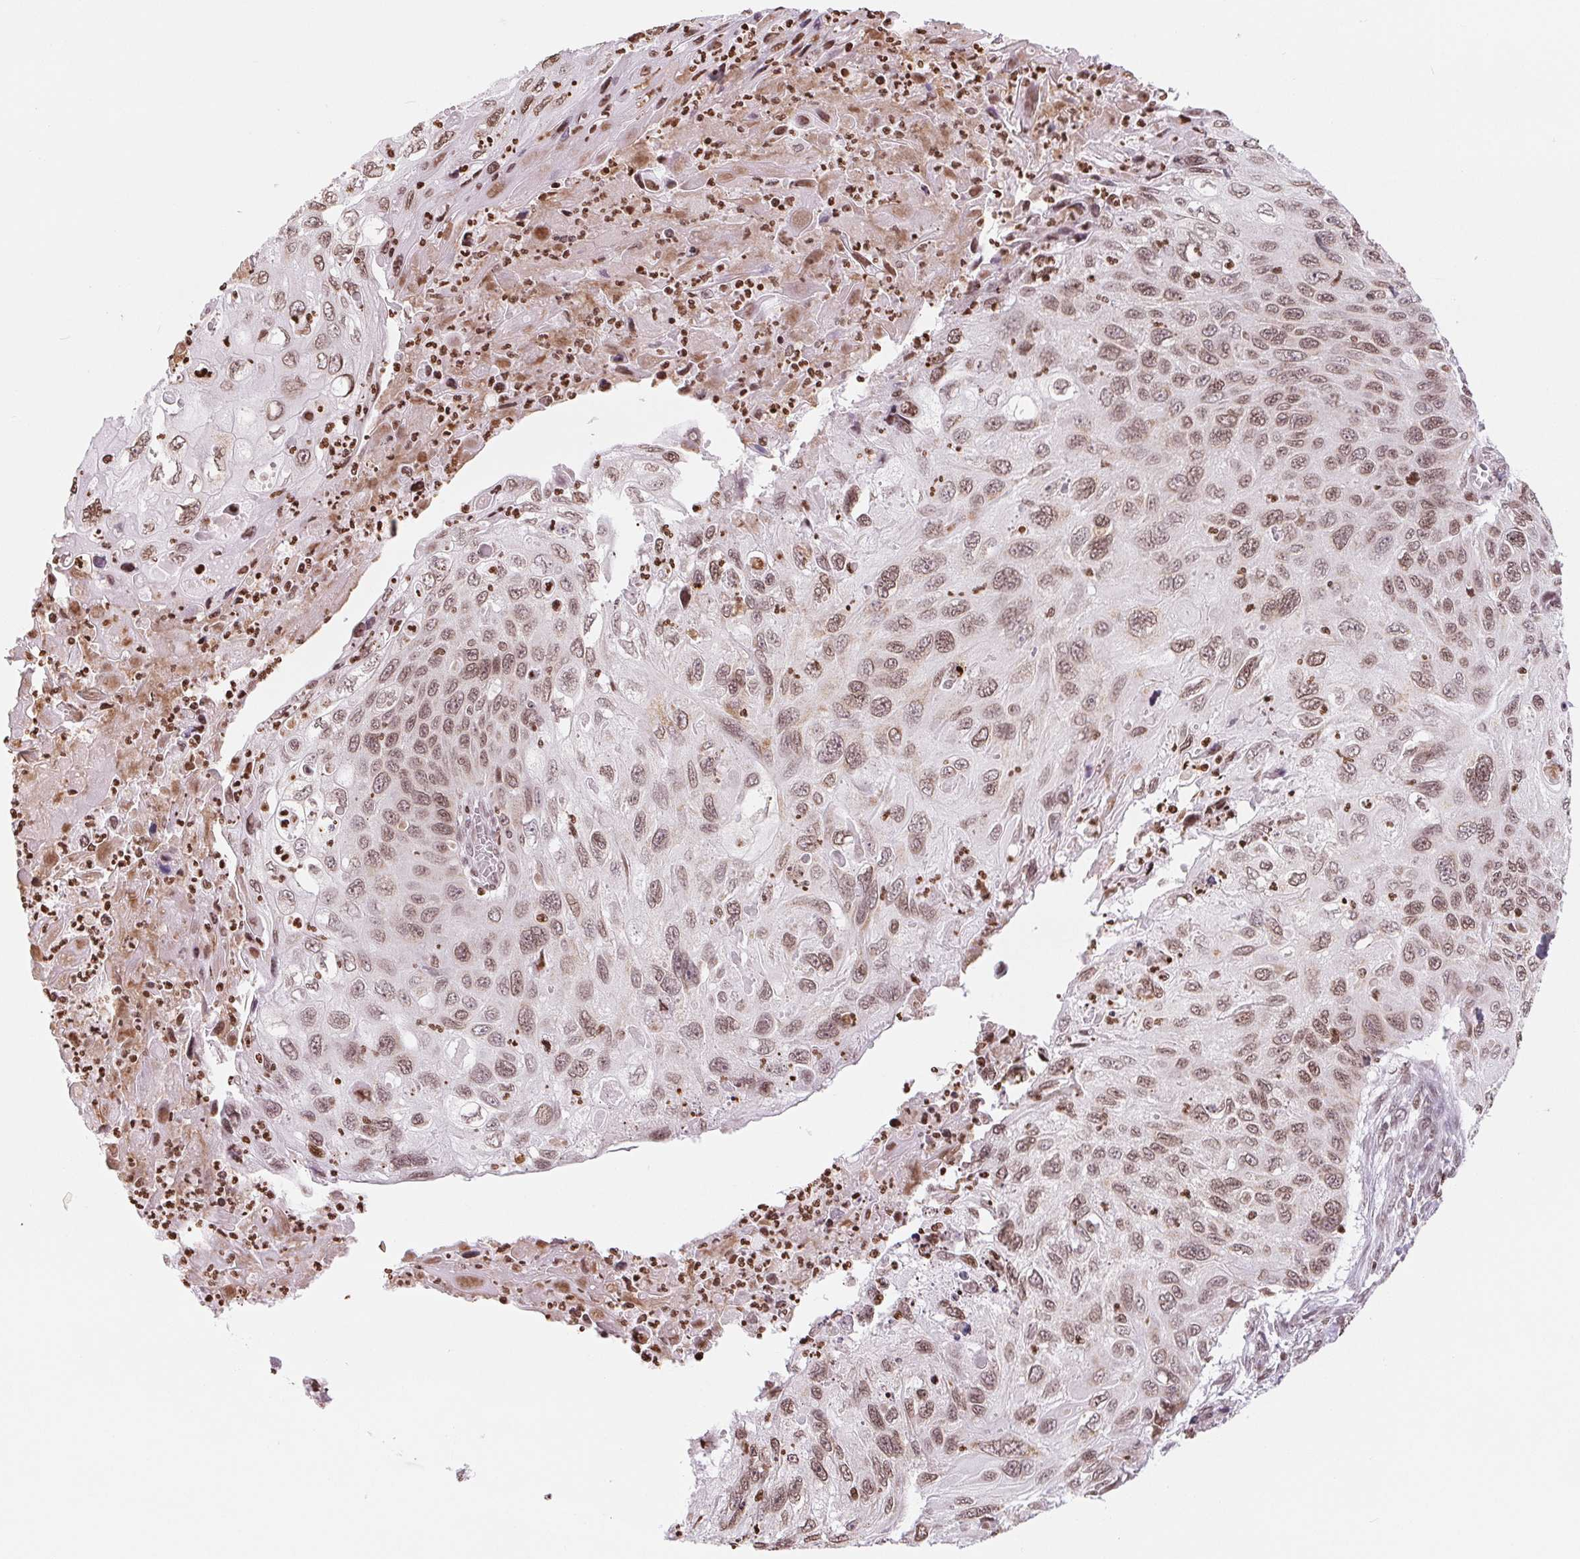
{"staining": {"intensity": "weak", "quantity": ">75%", "location": "nuclear"}, "tissue": "cervical cancer", "cell_type": "Tumor cells", "image_type": "cancer", "snomed": [{"axis": "morphology", "description": "Squamous cell carcinoma, NOS"}, {"axis": "topography", "description": "Cervix"}], "caption": "Weak nuclear expression for a protein is seen in about >75% of tumor cells of squamous cell carcinoma (cervical) using immunohistochemistry (IHC).", "gene": "SMIM12", "patient": {"sex": "female", "age": 70}}